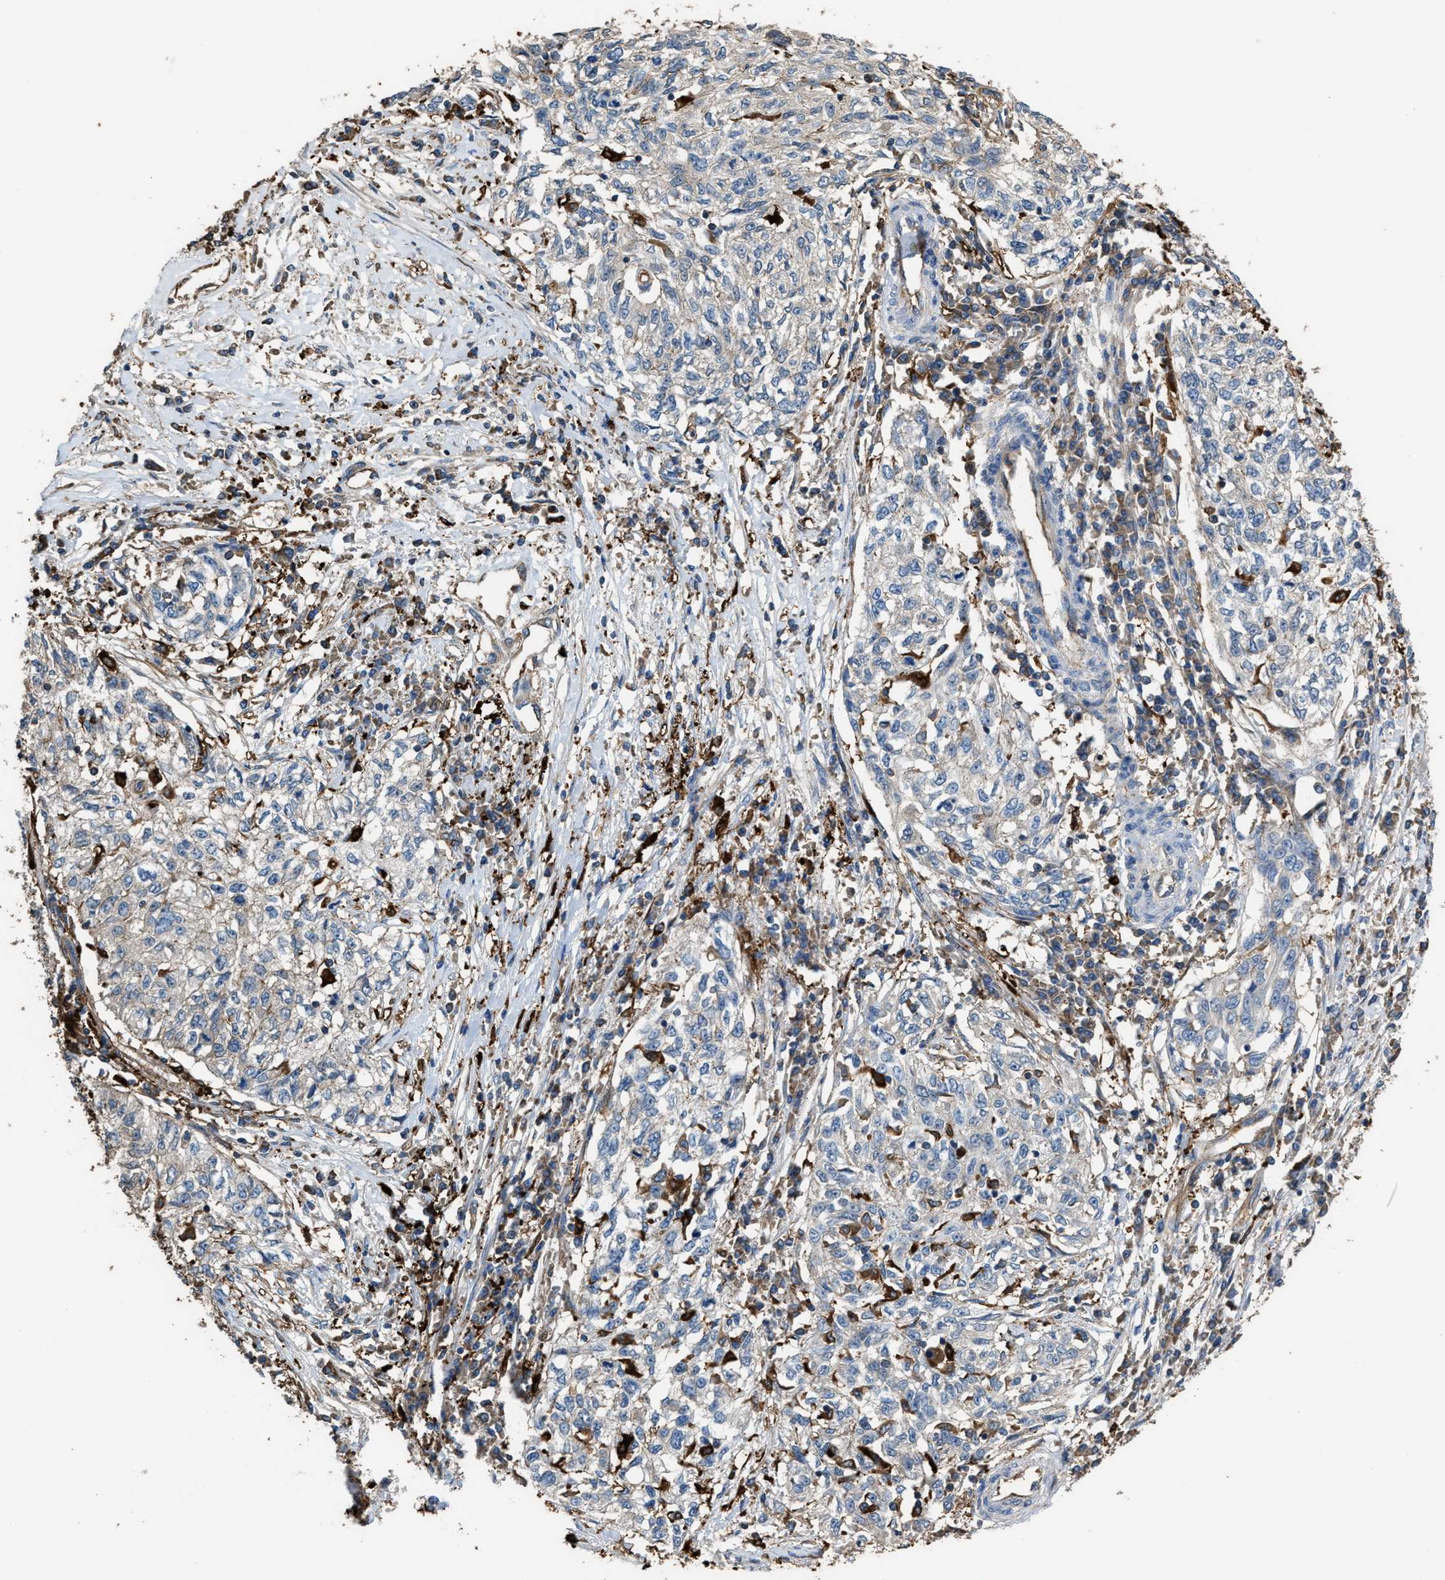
{"staining": {"intensity": "weak", "quantity": "<25%", "location": "cytoplasmic/membranous"}, "tissue": "cervical cancer", "cell_type": "Tumor cells", "image_type": "cancer", "snomed": [{"axis": "morphology", "description": "Squamous cell carcinoma, NOS"}, {"axis": "topography", "description": "Cervix"}], "caption": "This micrograph is of squamous cell carcinoma (cervical) stained with immunohistochemistry to label a protein in brown with the nuclei are counter-stained blue. There is no positivity in tumor cells.", "gene": "ATIC", "patient": {"sex": "female", "age": 57}}